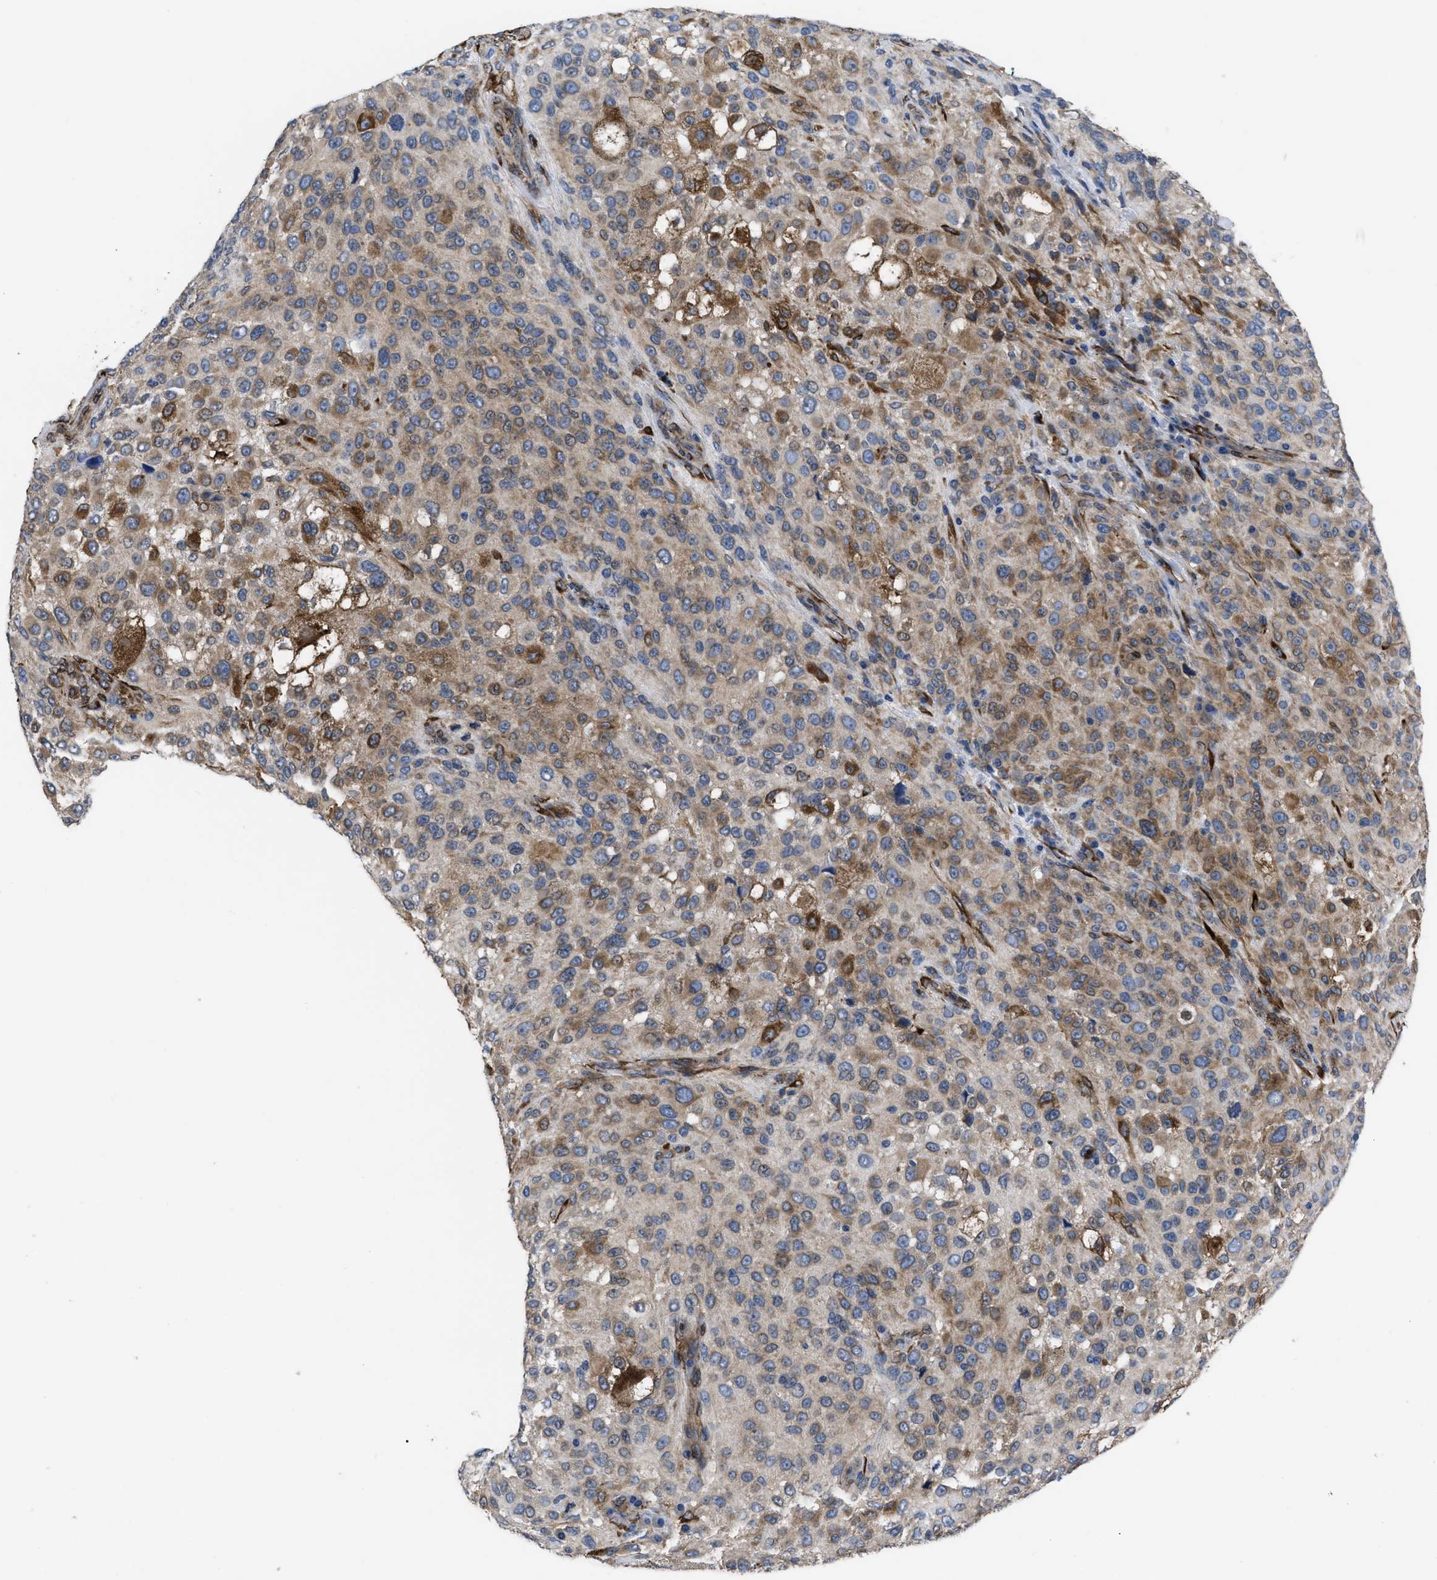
{"staining": {"intensity": "moderate", "quantity": ">75%", "location": "cytoplasmic/membranous"}, "tissue": "melanoma", "cell_type": "Tumor cells", "image_type": "cancer", "snomed": [{"axis": "morphology", "description": "Necrosis, NOS"}, {"axis": "morphology", "description": "Malignant melanoma, NOS"}, {"axis": "topography", "description": "Skin"}], "caption": "About >75% of tumor cells in melanoma display moderate cytoplasmic/membranous protein positivity as visualized by brown immunohistochemical staining.", "gene": "SQLE", "patient": {"sex": "female", "age": 87}}